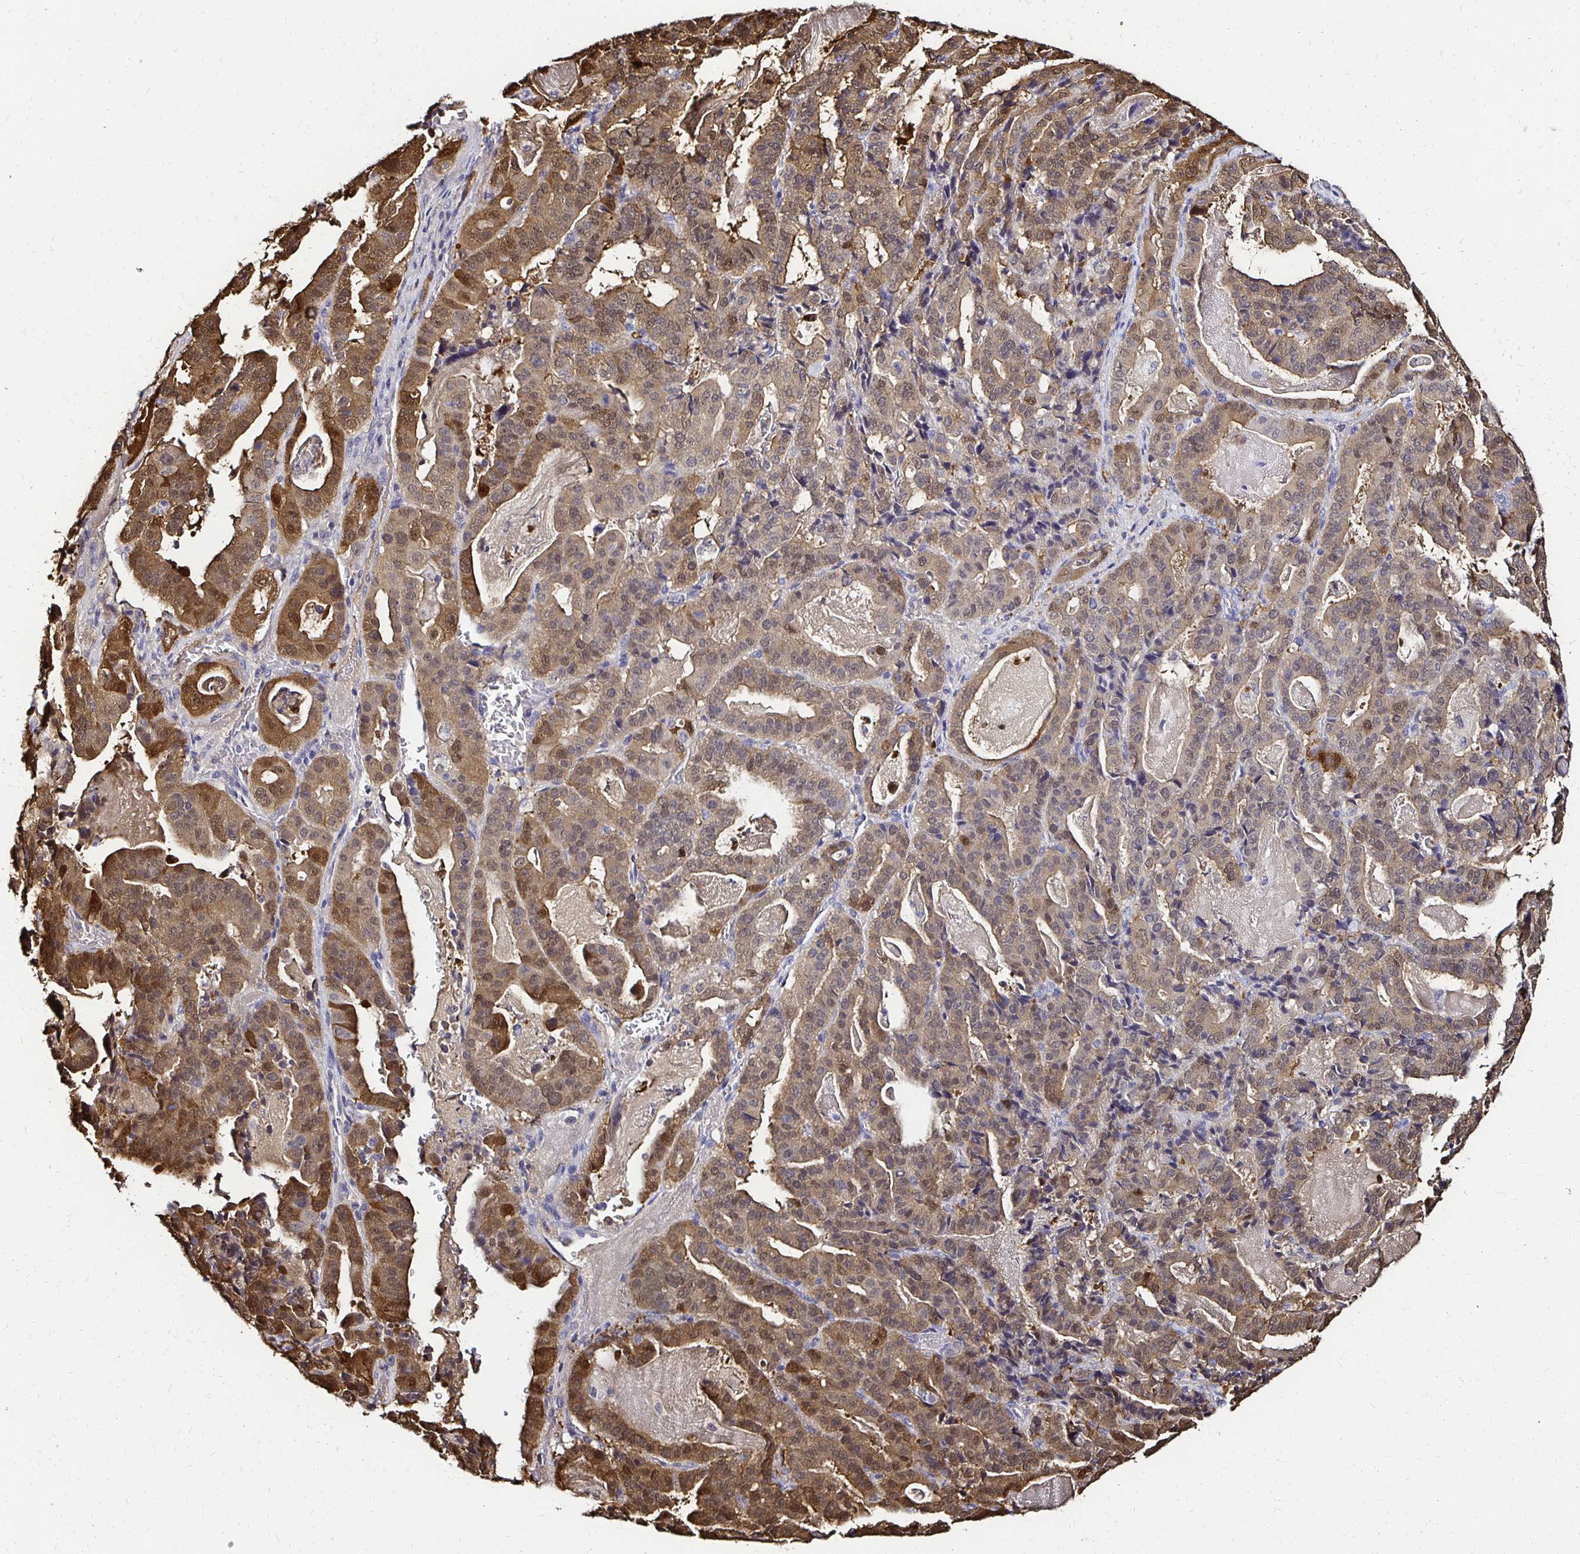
{"staining": {"intensity": "moderate", "quantity": "25%-75%", "location": "cytoplasmic/membranous,nuclear"}, "tissue": "stomach cancer", "cell_type": "Tumor cells", "image_type": "cancer", "snomed": [{"axis": "morphology", "description": "Adenocarcinoma, NOS"}, {"axis": "topography", "description": "Stomach"}], "caption": "The immunohistochemical stain labels moderate cytoplasmic/membranous and nuclear positivity in tumor cells of adenocarcinoma (stomach) tissue. (DAB = brown stain, brightfield microscopy at high magnification).", "gene": "TXN", "patient": {"sex": "male", "age": 48}}